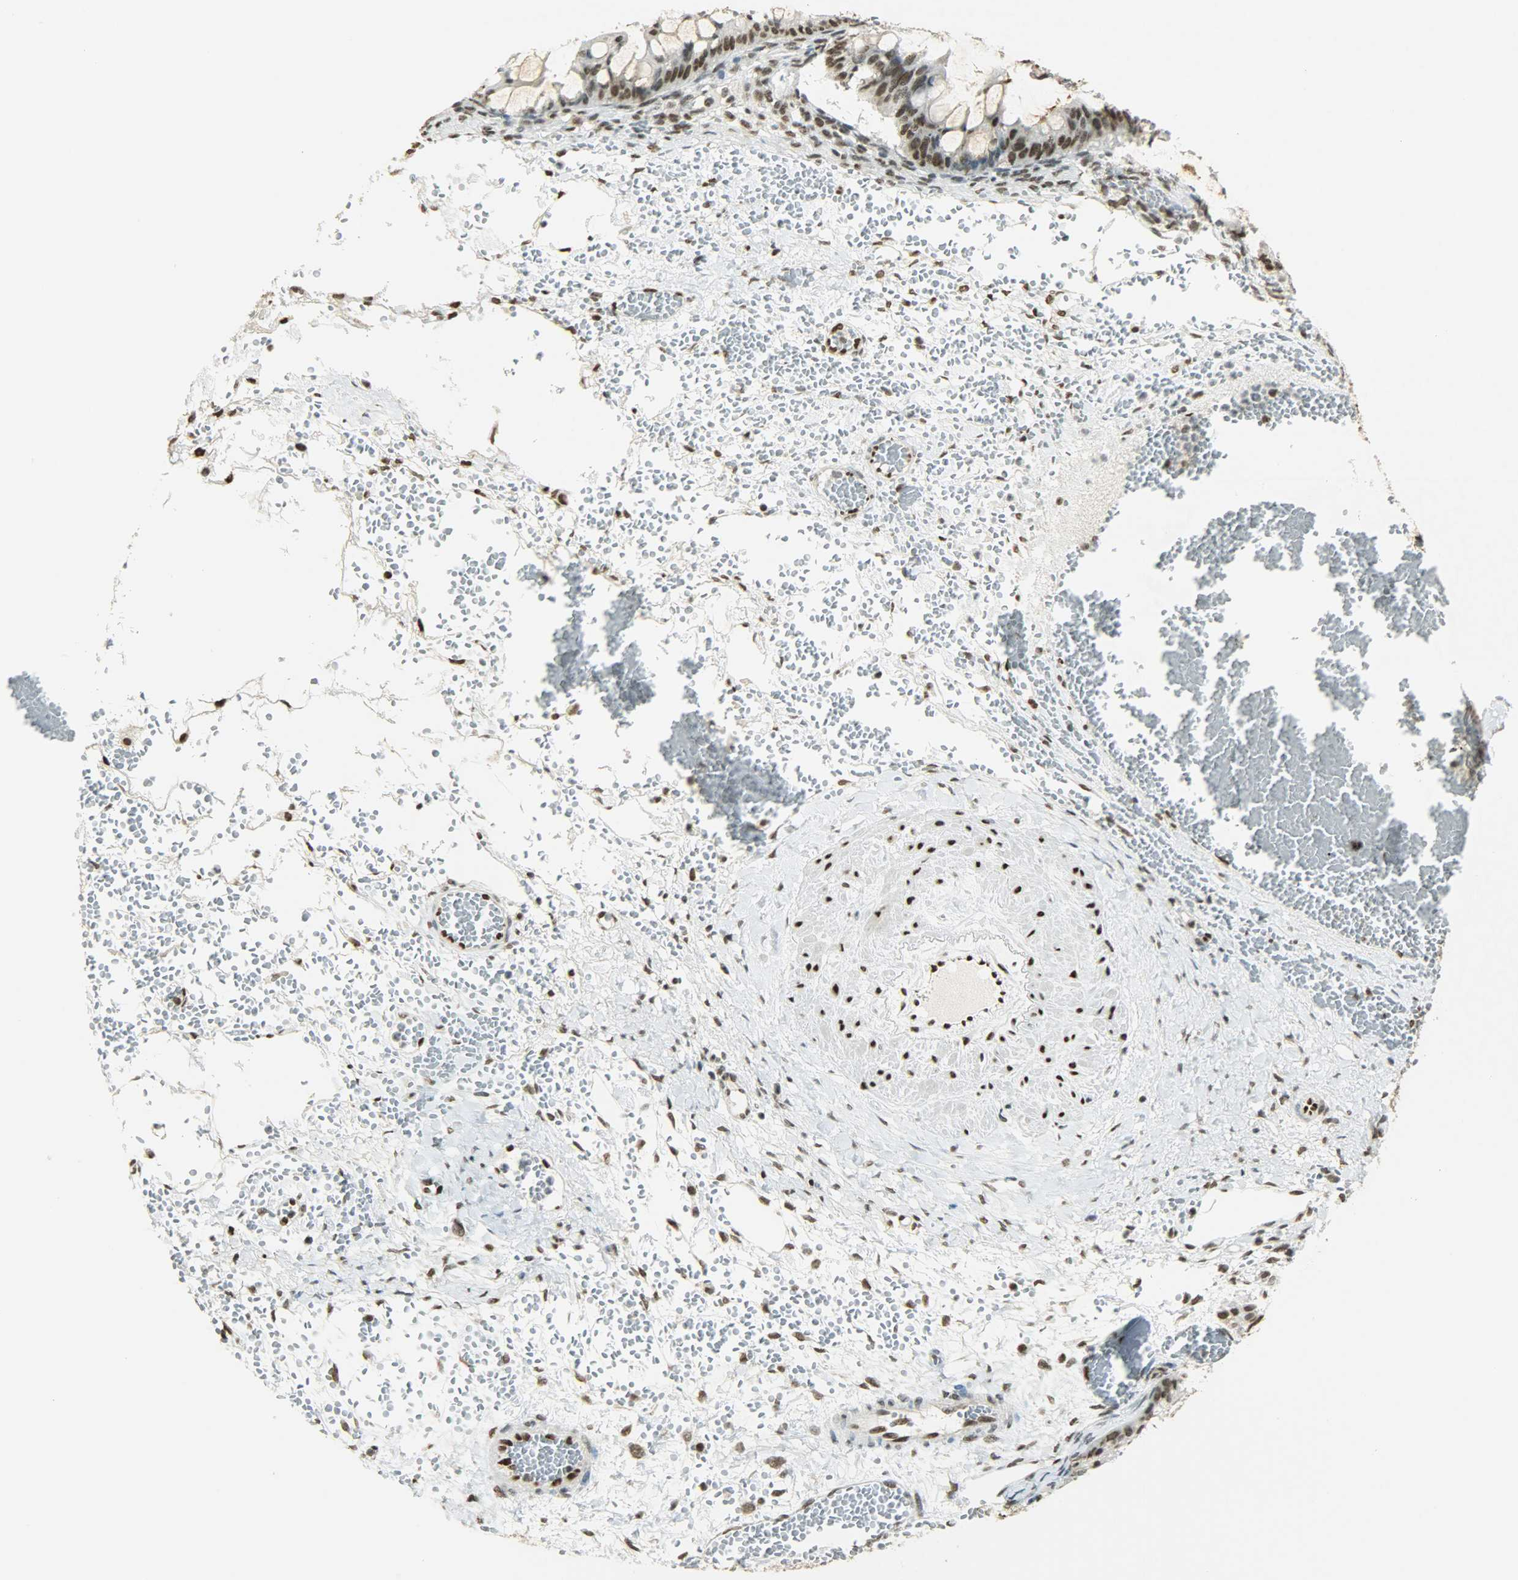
{"staining": {"intensity": "moderate", "quantity": ">75%", "location": "nuclear"}, "tissue": "ovarian cancer", "cell_type": "Tumor cells", "image_type": "cancer", "snomed": [{"axis": "morphology", "description": "Cystadenocarcinoma, mucinous, NOS"}, {"axis": "topography", "description": "Ovary"}], "caption": "The immunohistochemical stain shows moderate nuclear expression in tumor cells of ovarian cancer tissue.", "gene": "MYEF2", "patient": {"sex": "female", "age": 73}}